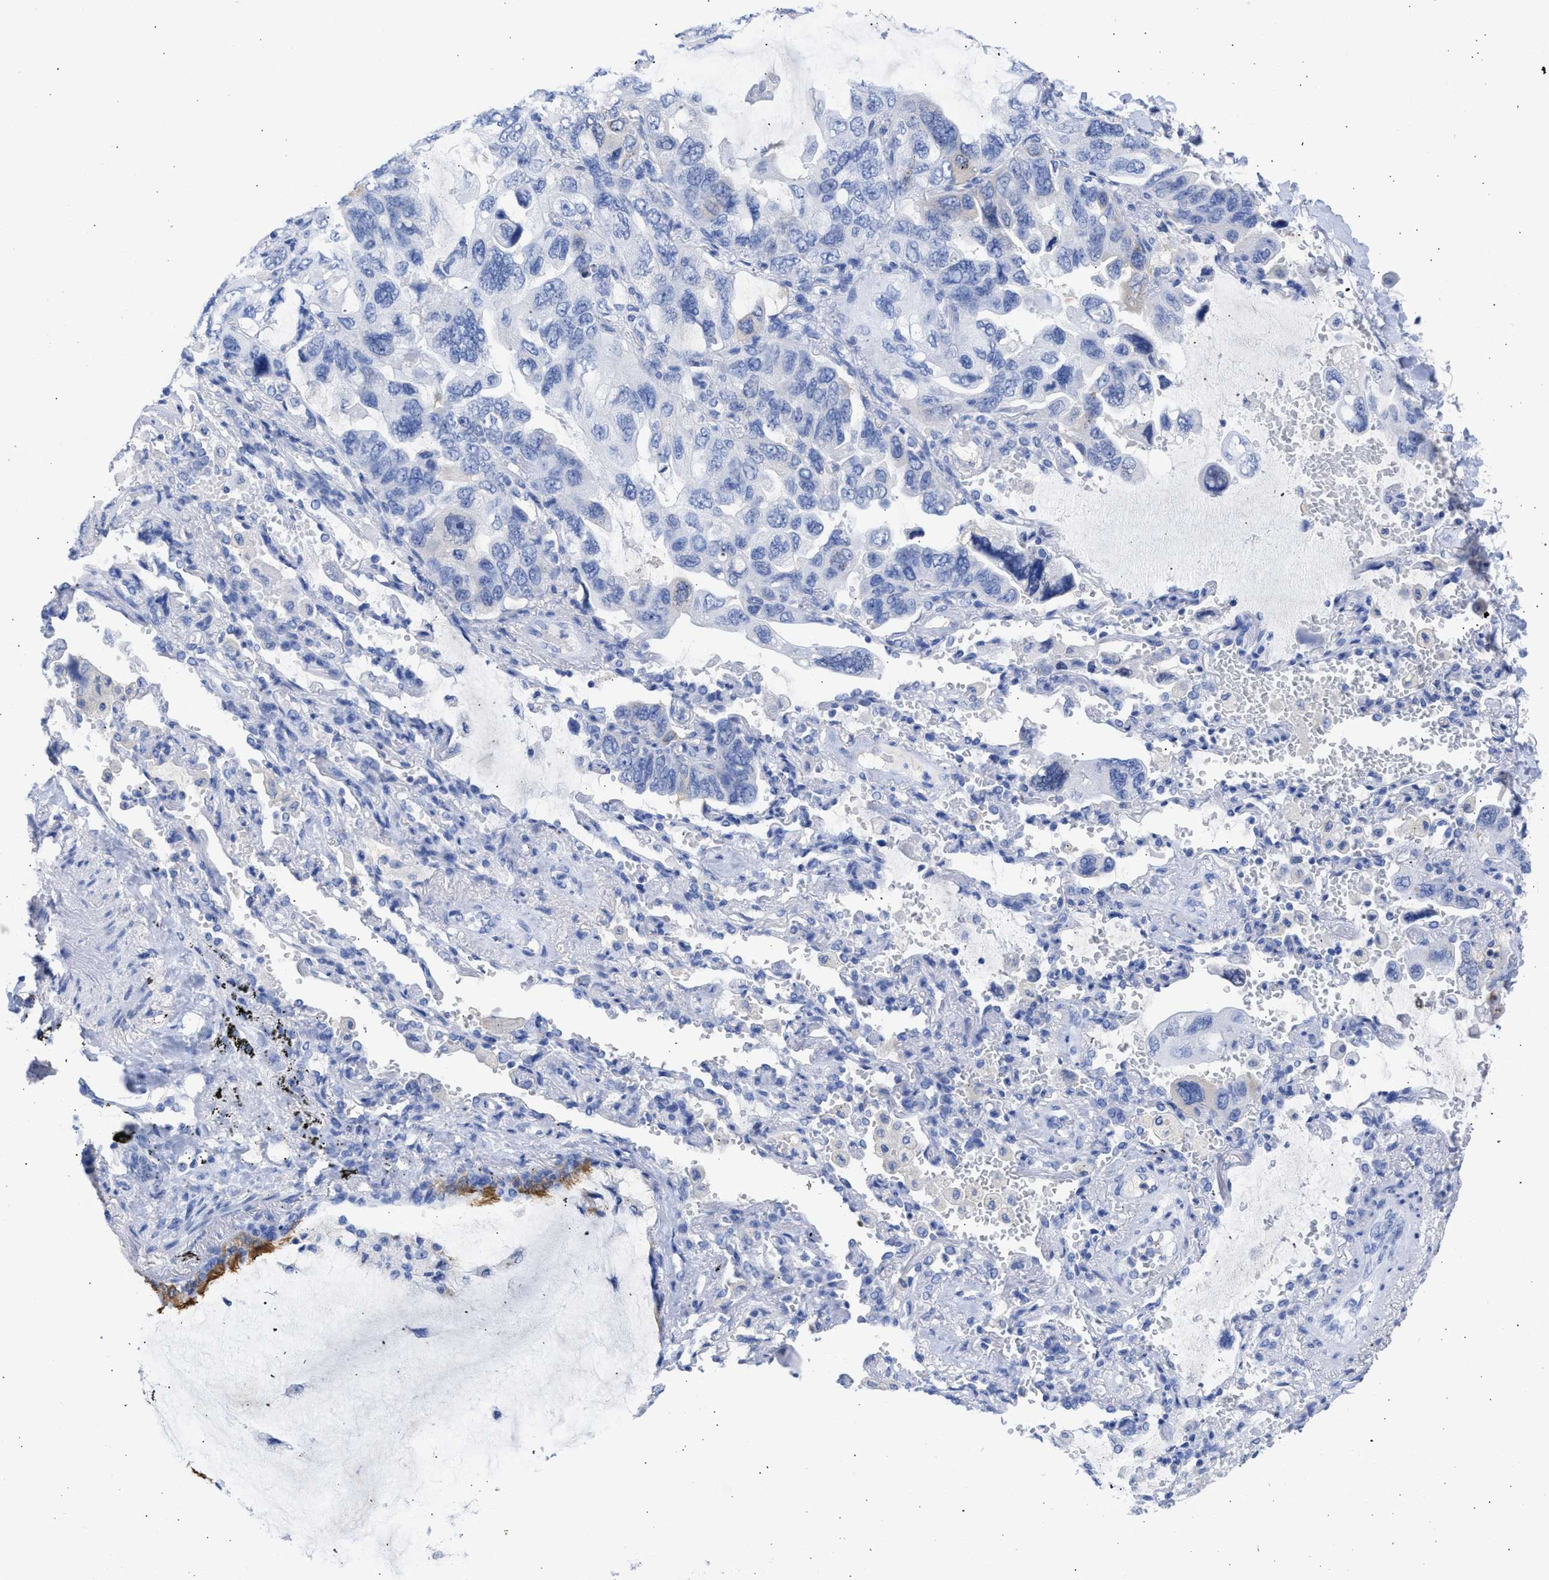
{"staining": {"intensity": "negative", "quantity": "none", "location": "none"}, "tissue": "lung cancer", "cell_type": "Tumor cells", "image_type": "cancer", "snomed": [{"axis": "morphology", "description": "Squamous cell carcinoma, NOS"}, {"axis": "topography", "description": "Lung"}], "caption": "A high-resolution micrograph shows immunohistochemistry staining of lung squamous cell carcinoma, which shows no significant staining in tumor cells.", "gene": "RSPH1", "patient": {"sex": "female", "age": 73}}